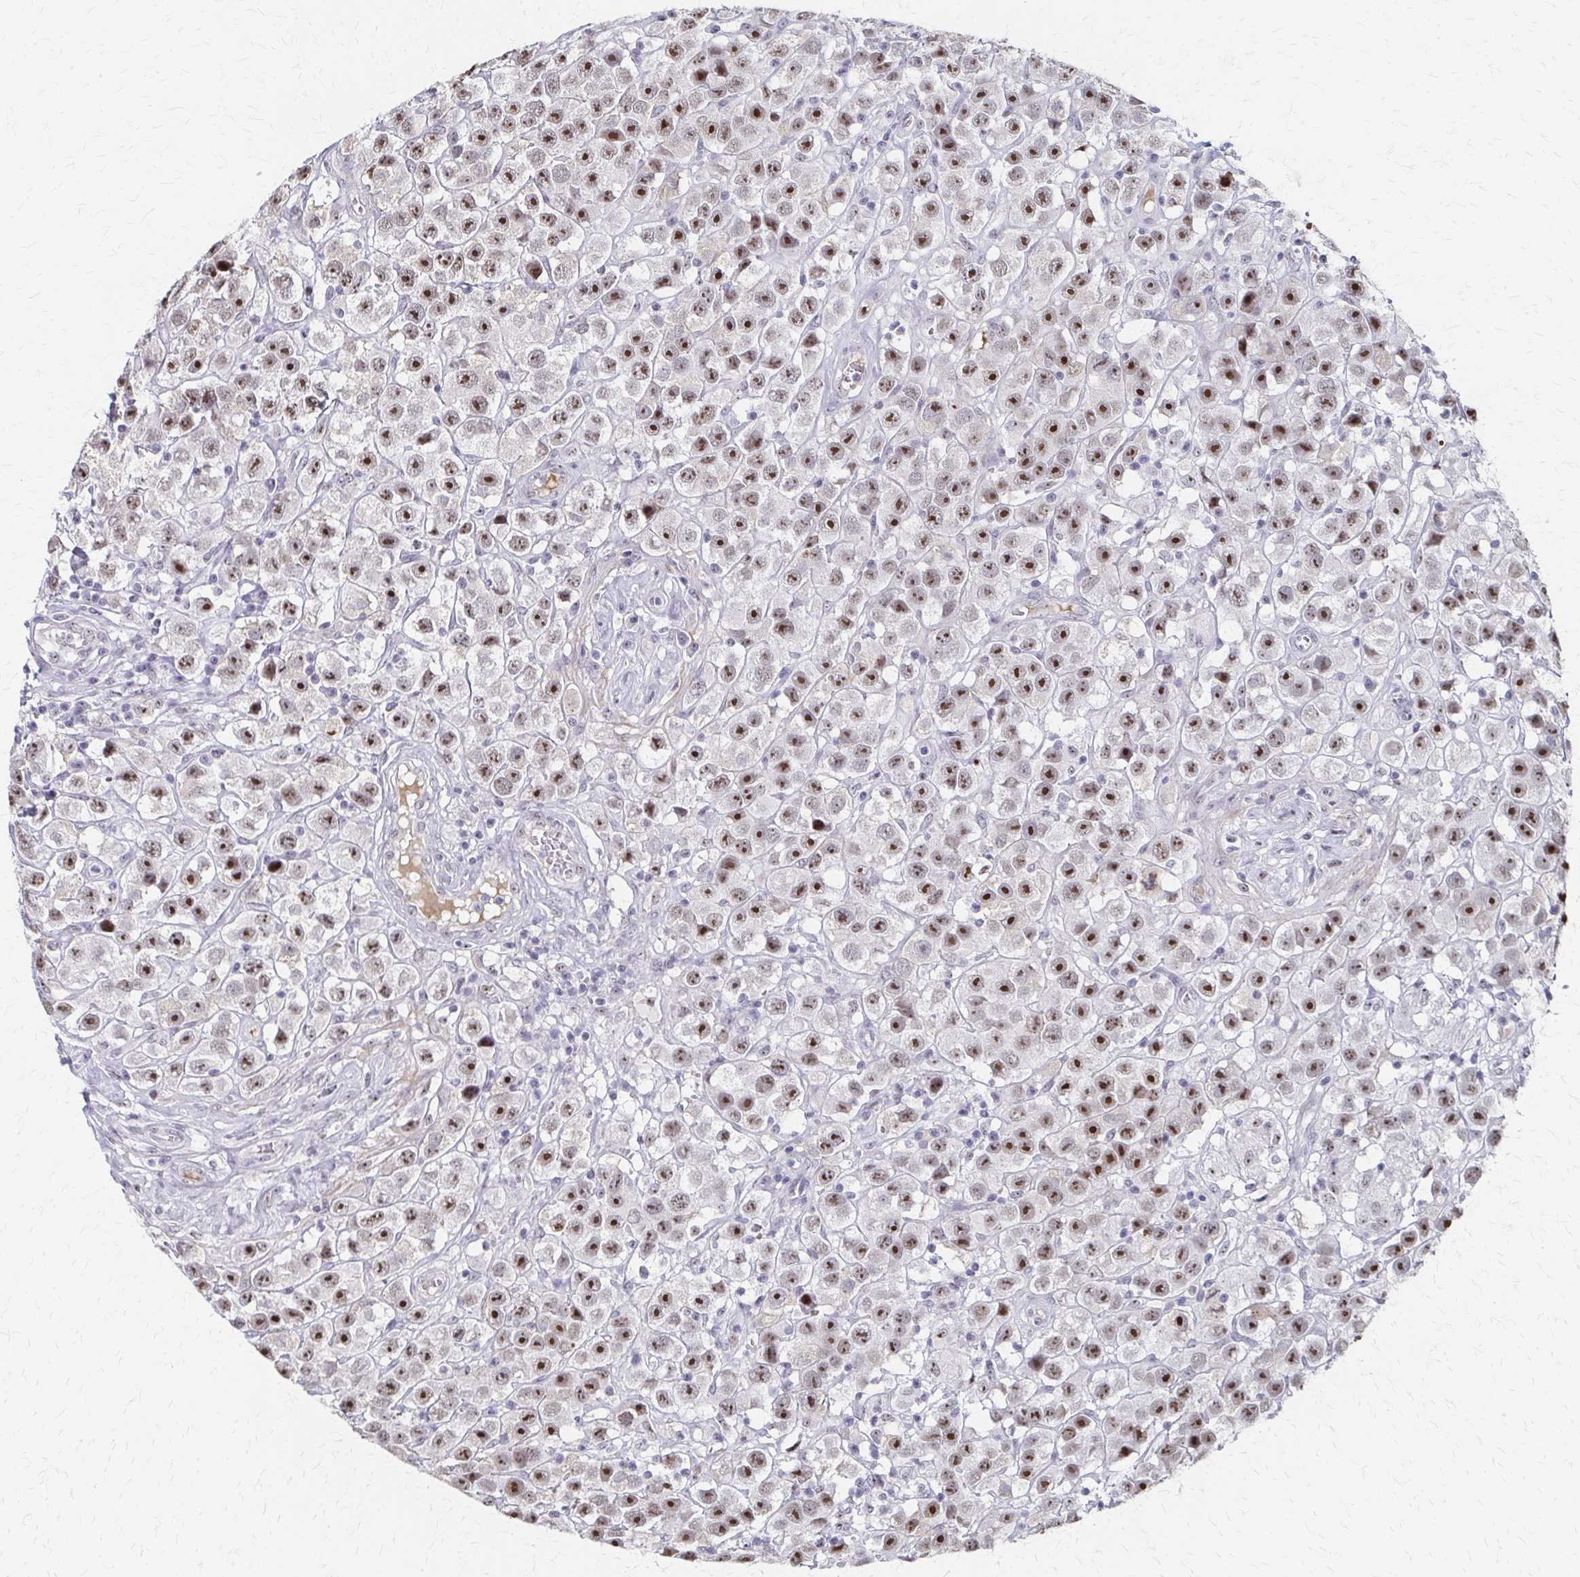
{"staining": {"intensity": "strong", "quantity": ">75%", "location": "nuclear"}, "tissue": "testis cancer", "cell_type": "Tumor cells", "image_type": "cancer", "snomed": [{"axis": "morphology", "description": "Seminoma, NOS"}, {"axis": "topography", "description": "Testis"}], "caption": "The micrograph demonstrates staining of testis cancer (seminoma), revealing strong nuclear protein positivity (brown color) within tumor cells.", "gene": "PES1", "patient": {"sex": "male", "age": 45}}